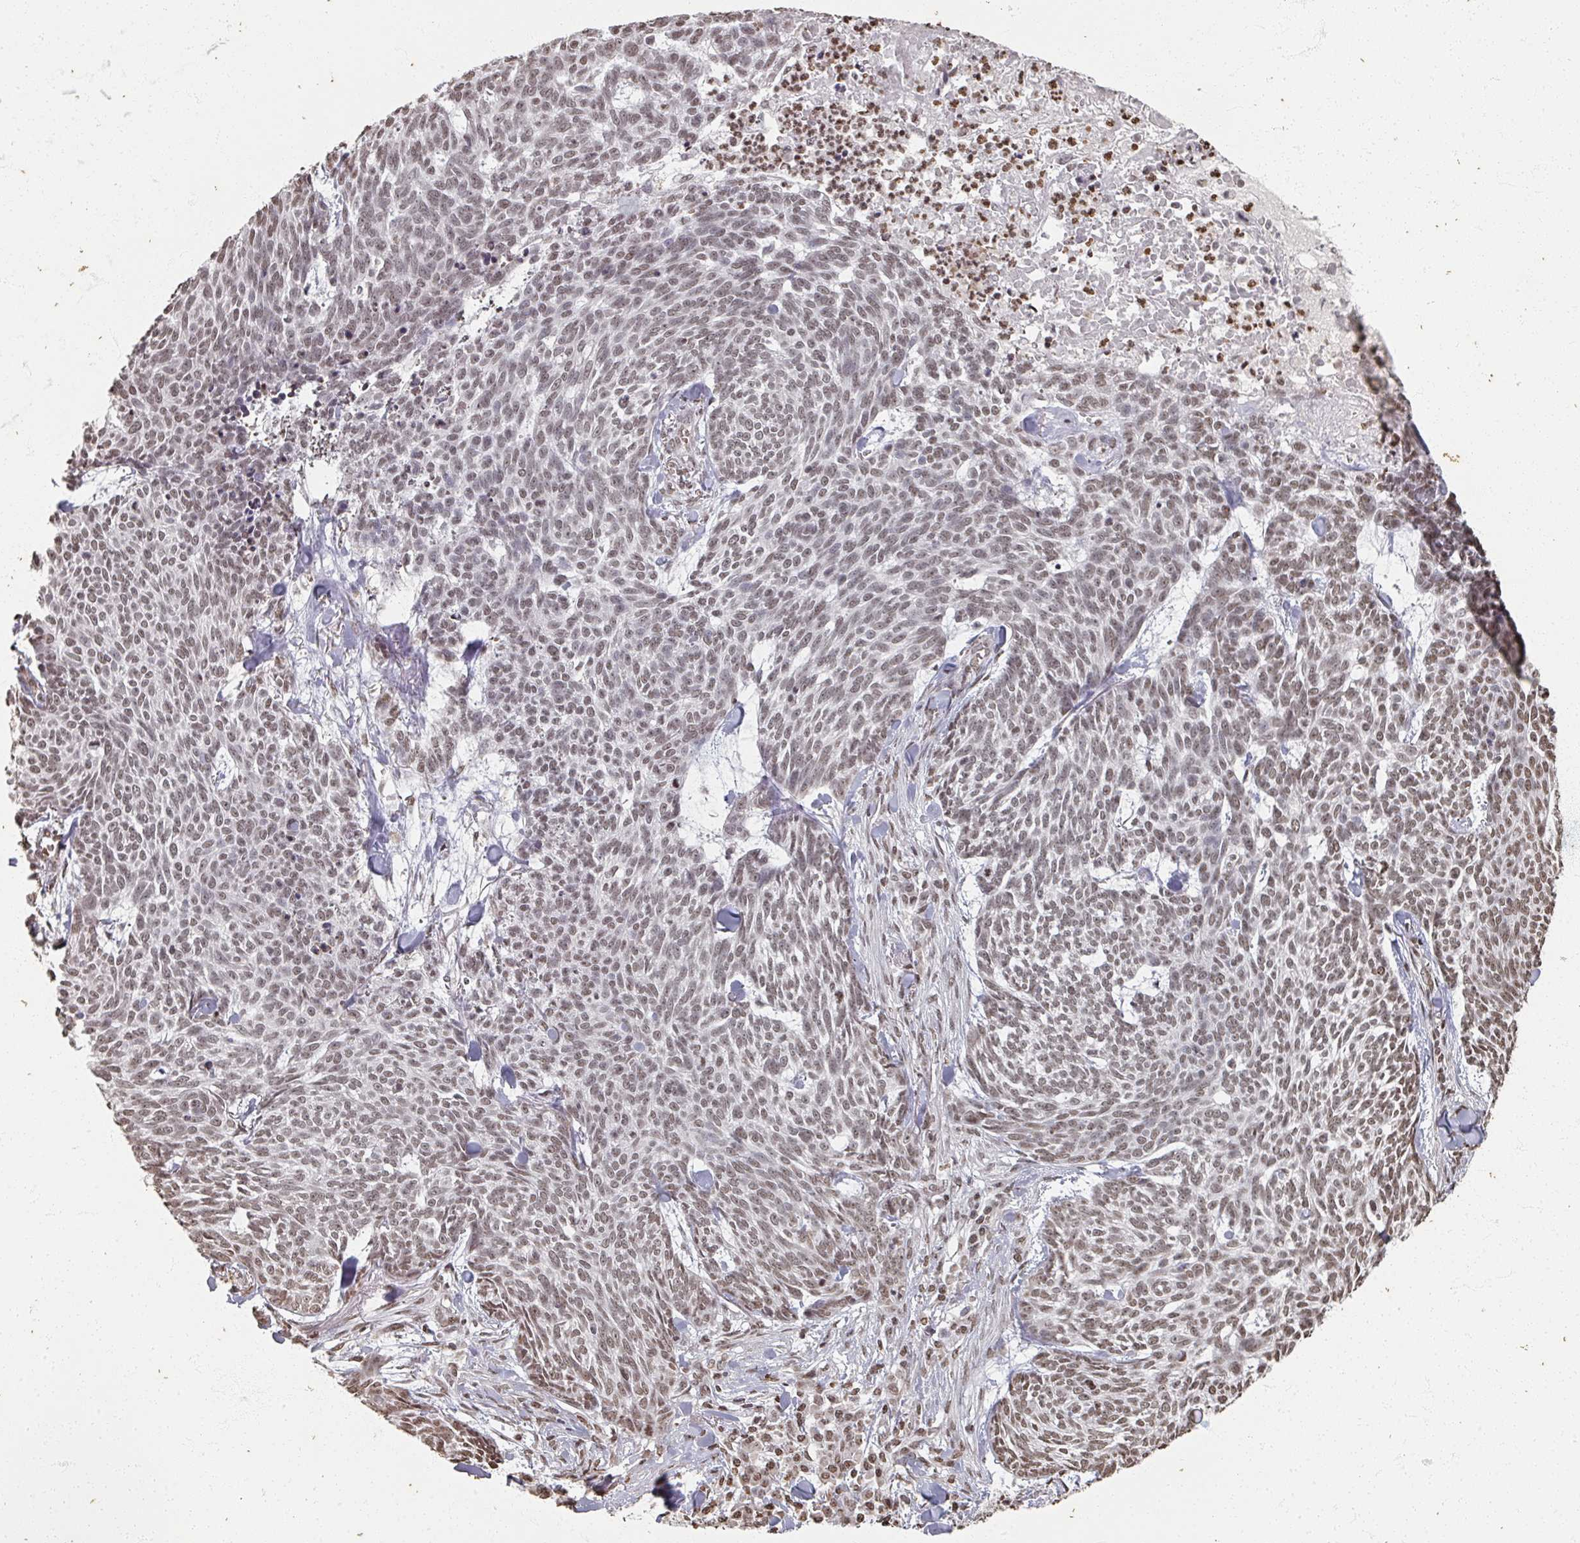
{"staining": {"intensity": "weak", "quantity": ">75%", "location": "nuclear"}, "tissue": "skin cancer", "cell_type": "Tumor cells", "image_type": "cancer", "snomed": [{"axis": "morphology", "description": "Basal cell carcinoma"}, {"axis": "topography", "description": "Skin"}], "caption": "Skin cancer (basal cell carcinoma) stained with a brown dye displays weak nuclear positive expression in approximately >75% of tumor cells.", "gene": "DCUN1D5", "patient": {"sex": "female", "age": 93}}